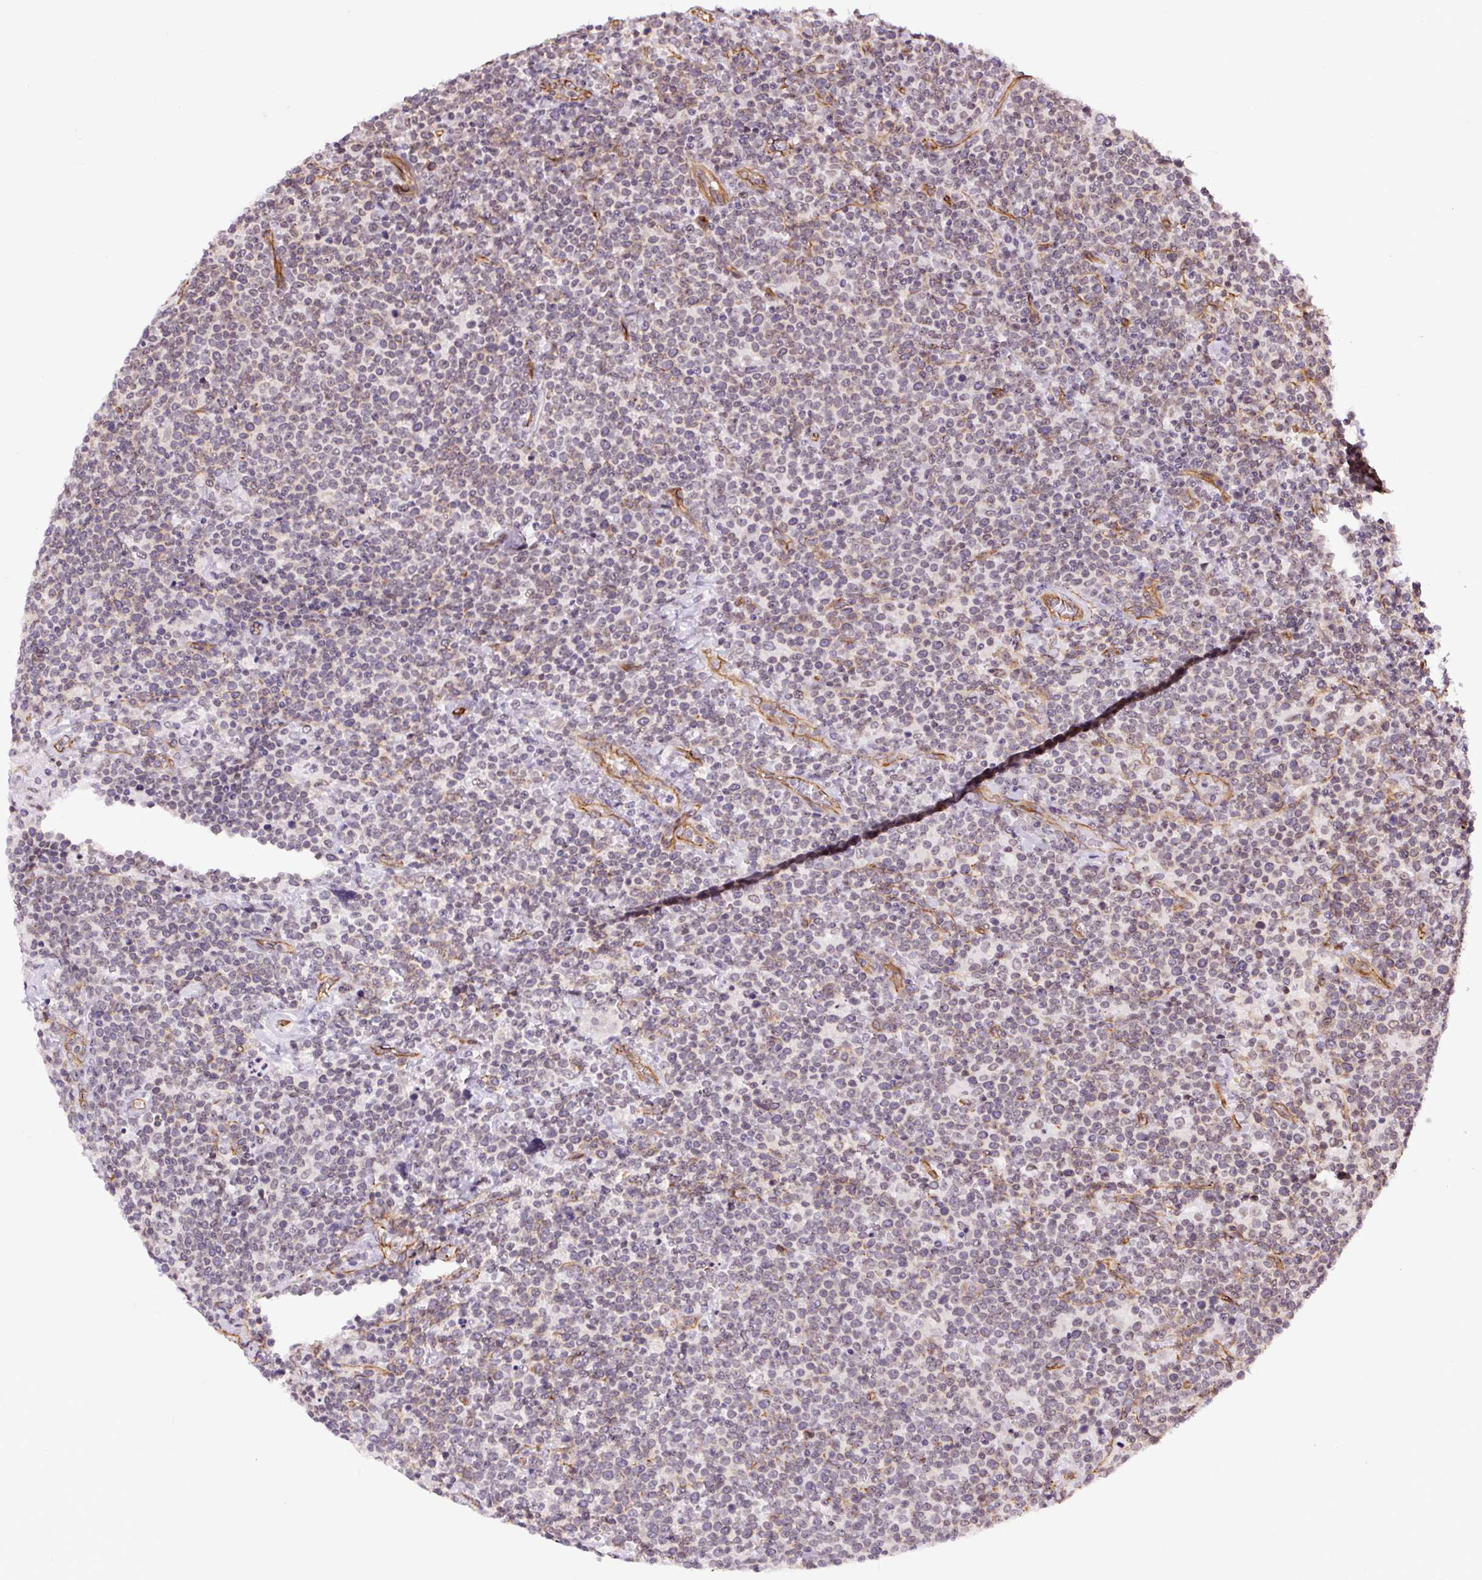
{"staining": {"intensity": "negative", "quantity": "none", "location": "none"}, "tissue": "lymphoma", "cell_type": "Tumor cells", "image_type": "cancer", "snomed": [{"axis": "morphology", "description": "Malignant lymphoma, non-Hodgkin's type, High grade"}, {"axis": "topography", "description": "Lymph node"}], "caption": "Immunohistochemistry micrograph of human lymphoma stained for a protein (brown), which displays no positivity in tumor cells.", "gene": "MYO5C", "patient": {"sex": "male", "age": 61}}